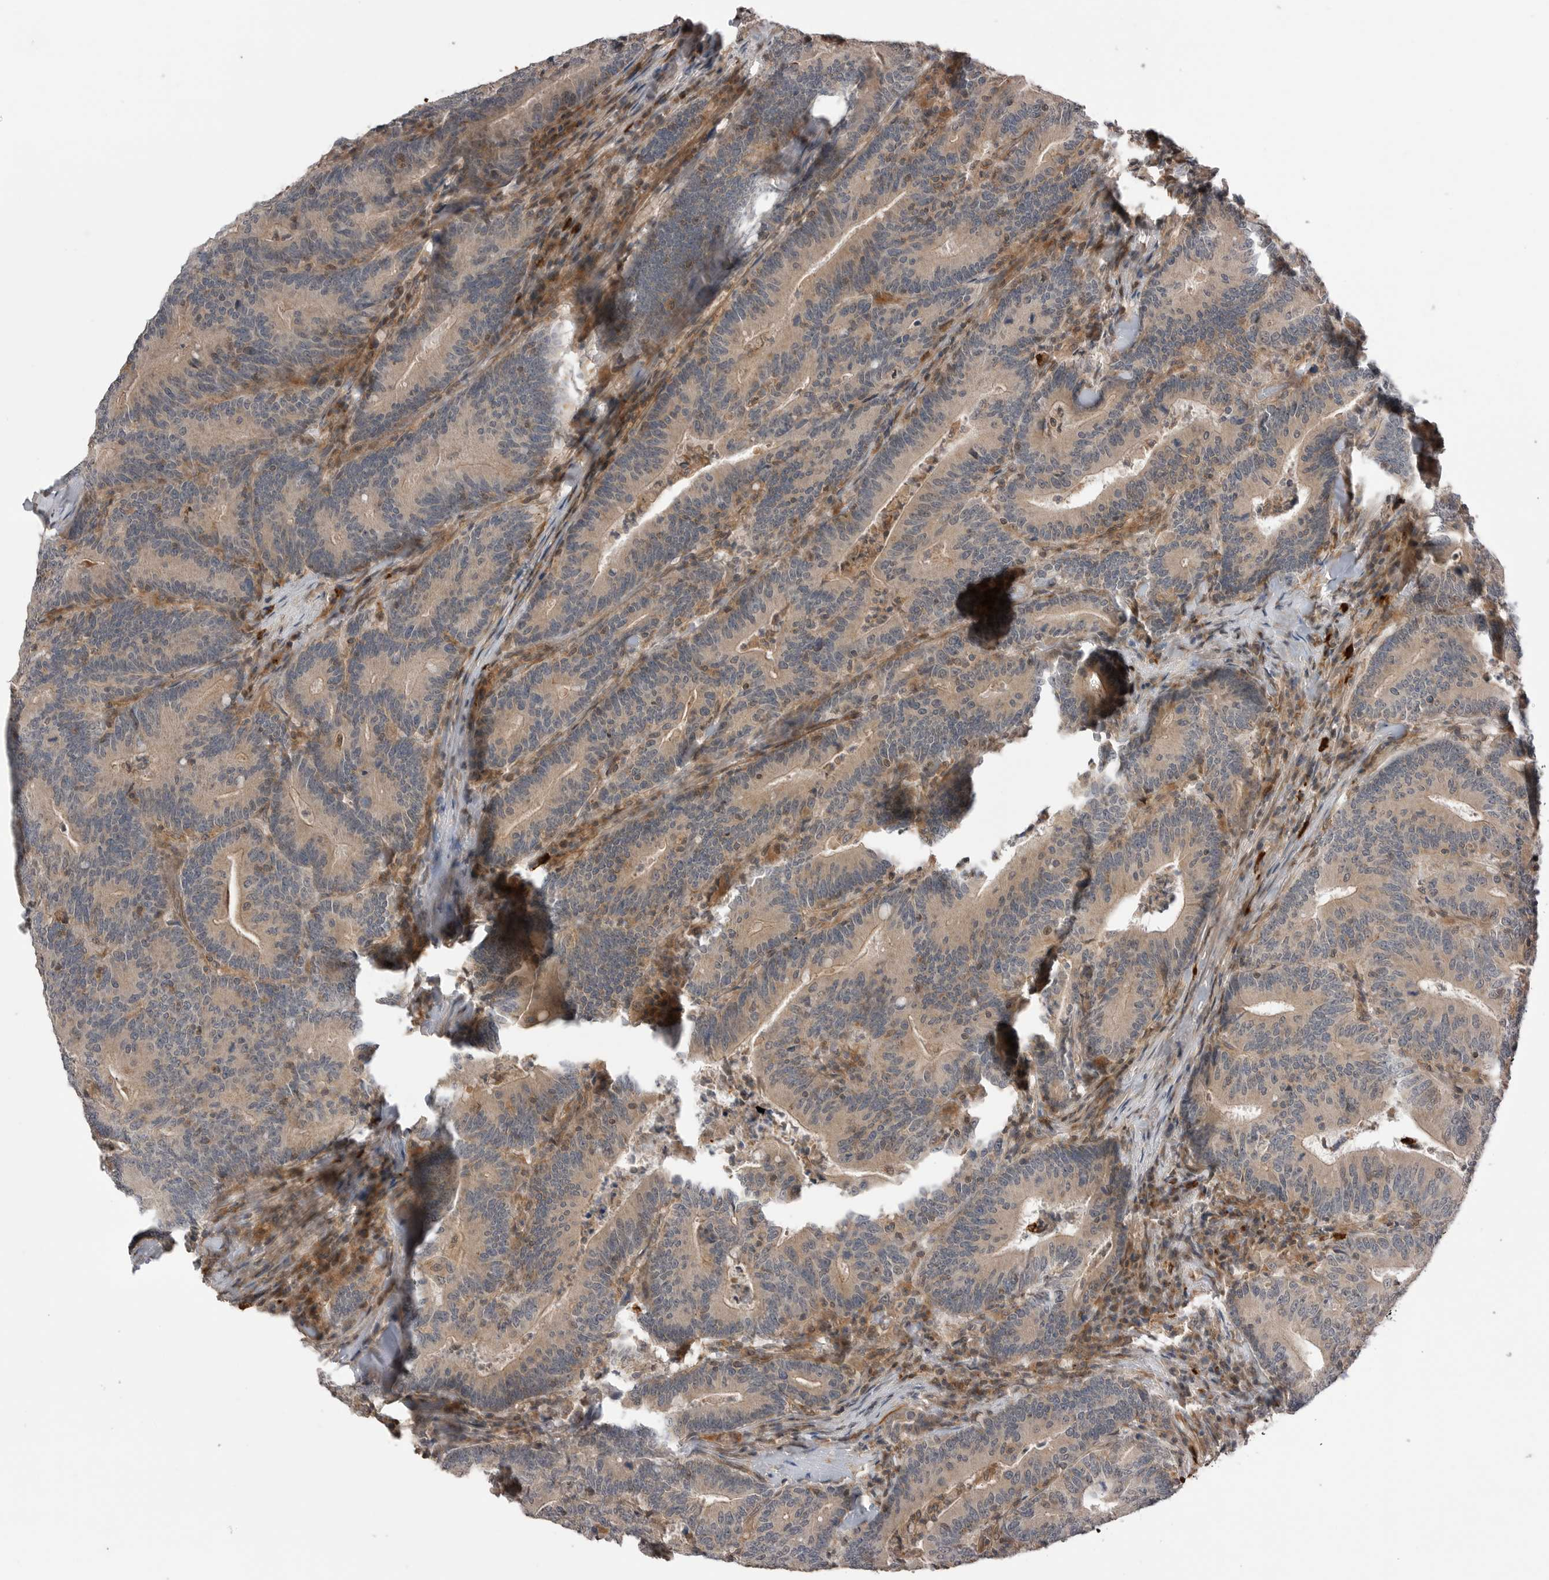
{"staining": {"intensity": "weak", "quantity": ">75%", "location": "cytoplasmic/membranous"}, "tissue": "colorectal cancer", "cell_type": "Tumor cells", "image_type": "cancer", "snomed": [{"axis": "morphology", "description": "Adenocarcinoma, NOS"}, {"axis": "topography", "description": "Colon"}], "caption": "Colorectal adenocarcinoma was stained to show a protein in brown. There is low levels of weak cytoplasmic/membranous positivity in approximately >75% of tumor cells.", "gene": "PEAK1", "patient": {"sex": "female", "age": 66}}